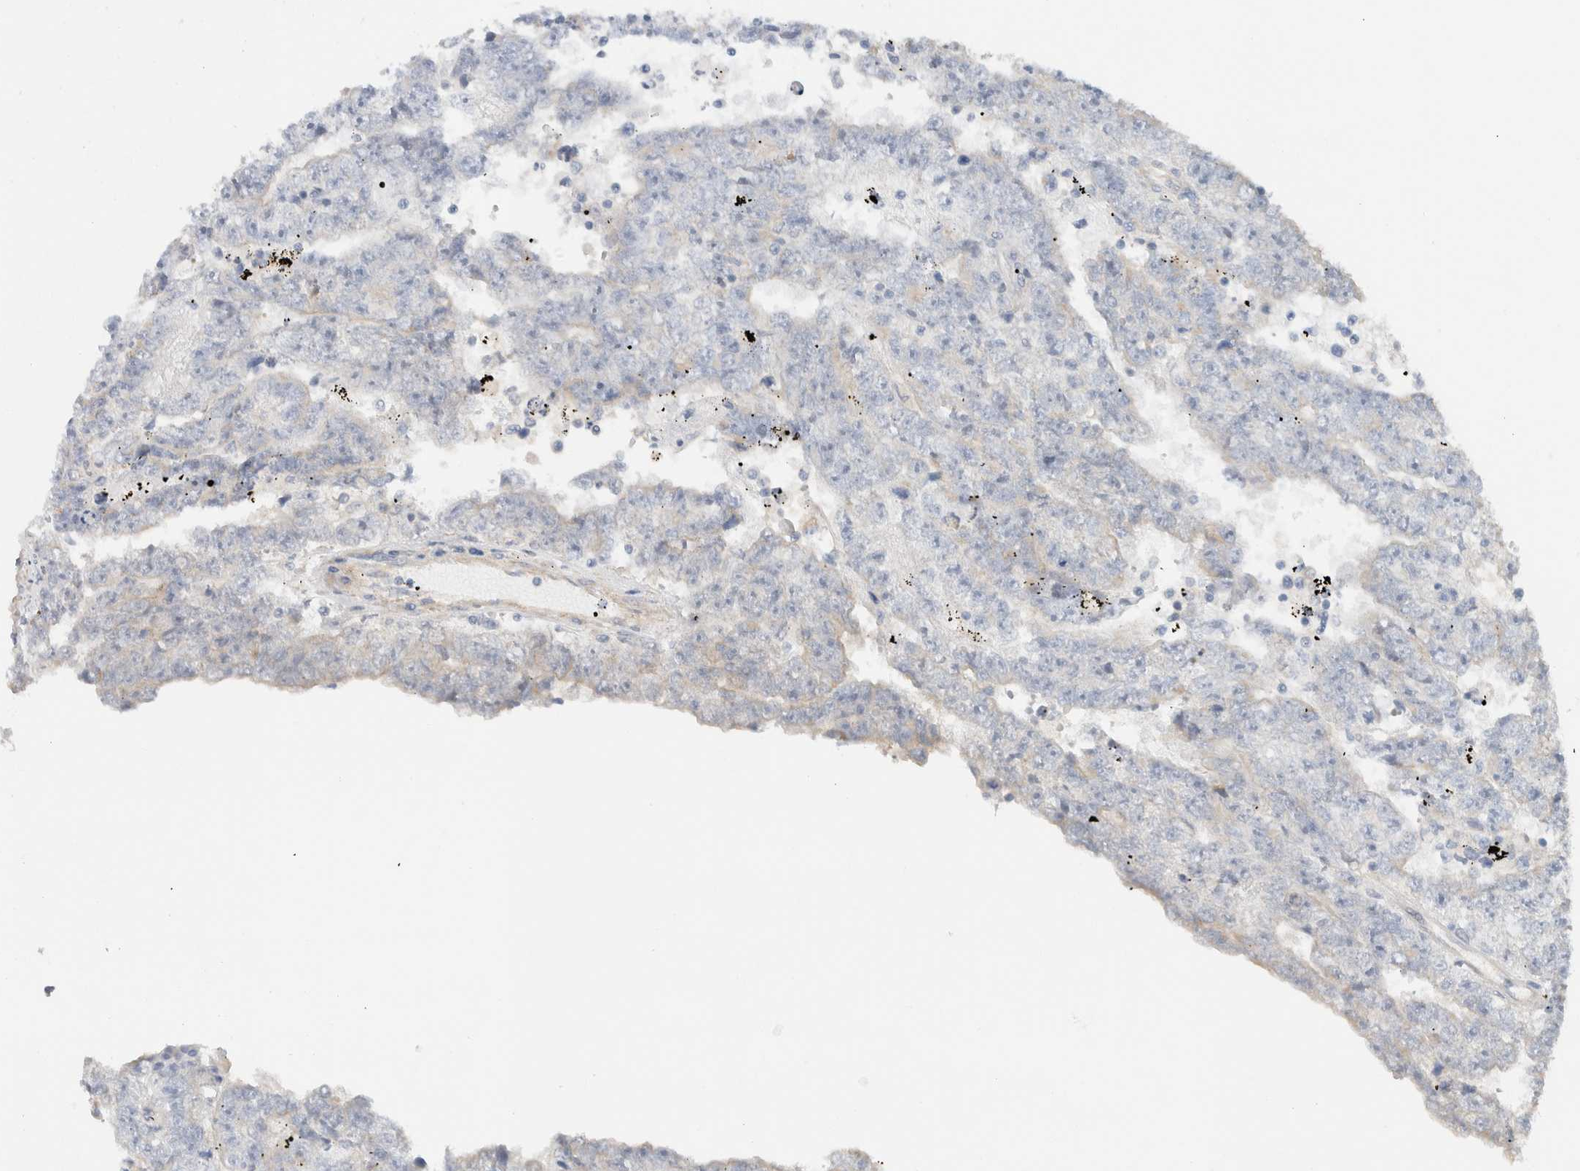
{"staining": {"intensity": "negative", "quantity": "none", "location": "none"}, "tissue": "testis cancer", "cell_type": "Tumor cells", "image_type": "cancer", "snomed": [{"axis": "morphology", "description": "Carcinoma, Embryonal, NOS"}, {"axis": "topography", "description": "Testis"}], "caption": "Histopathology image shows no significant protein staining in tumor cells of testis cancer (embryonal carcinoma).", "gene": "ID3", "patient": {"sex": "male", "age": 25}}